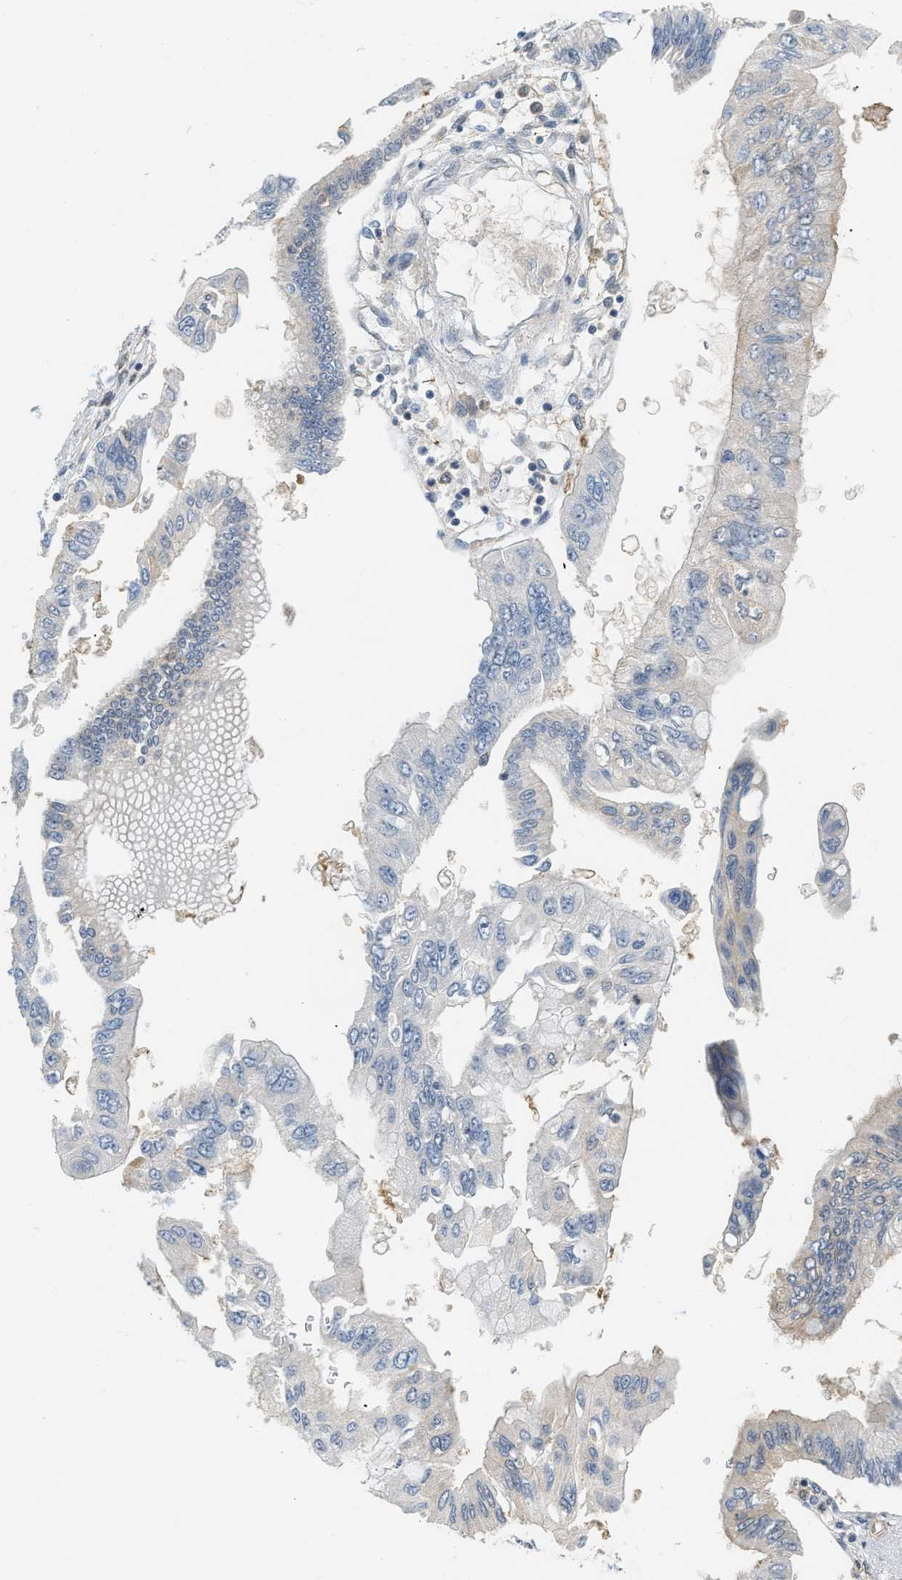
{"staining": {"intensity": "negative", "quantity": "none", "location": "none"}, "tissue": "pancreatic cancer", "cell_type": "Tumor cells", "image_type": "cancer", "snomed": [{"axis": "morphology", "description": "Adenocarcinoma, NOS"}, {"axis": "topography", "description": "Pancreas"}], "caption": "DAB (3,3'-diaminobenzidine) immunohistochemical staining of pancreatic adenocarcinoma demonstrates no significant expression in tumor cells.", "gene": "EIF4EBP2", "patient": {"sex": "female", "age": 77}}